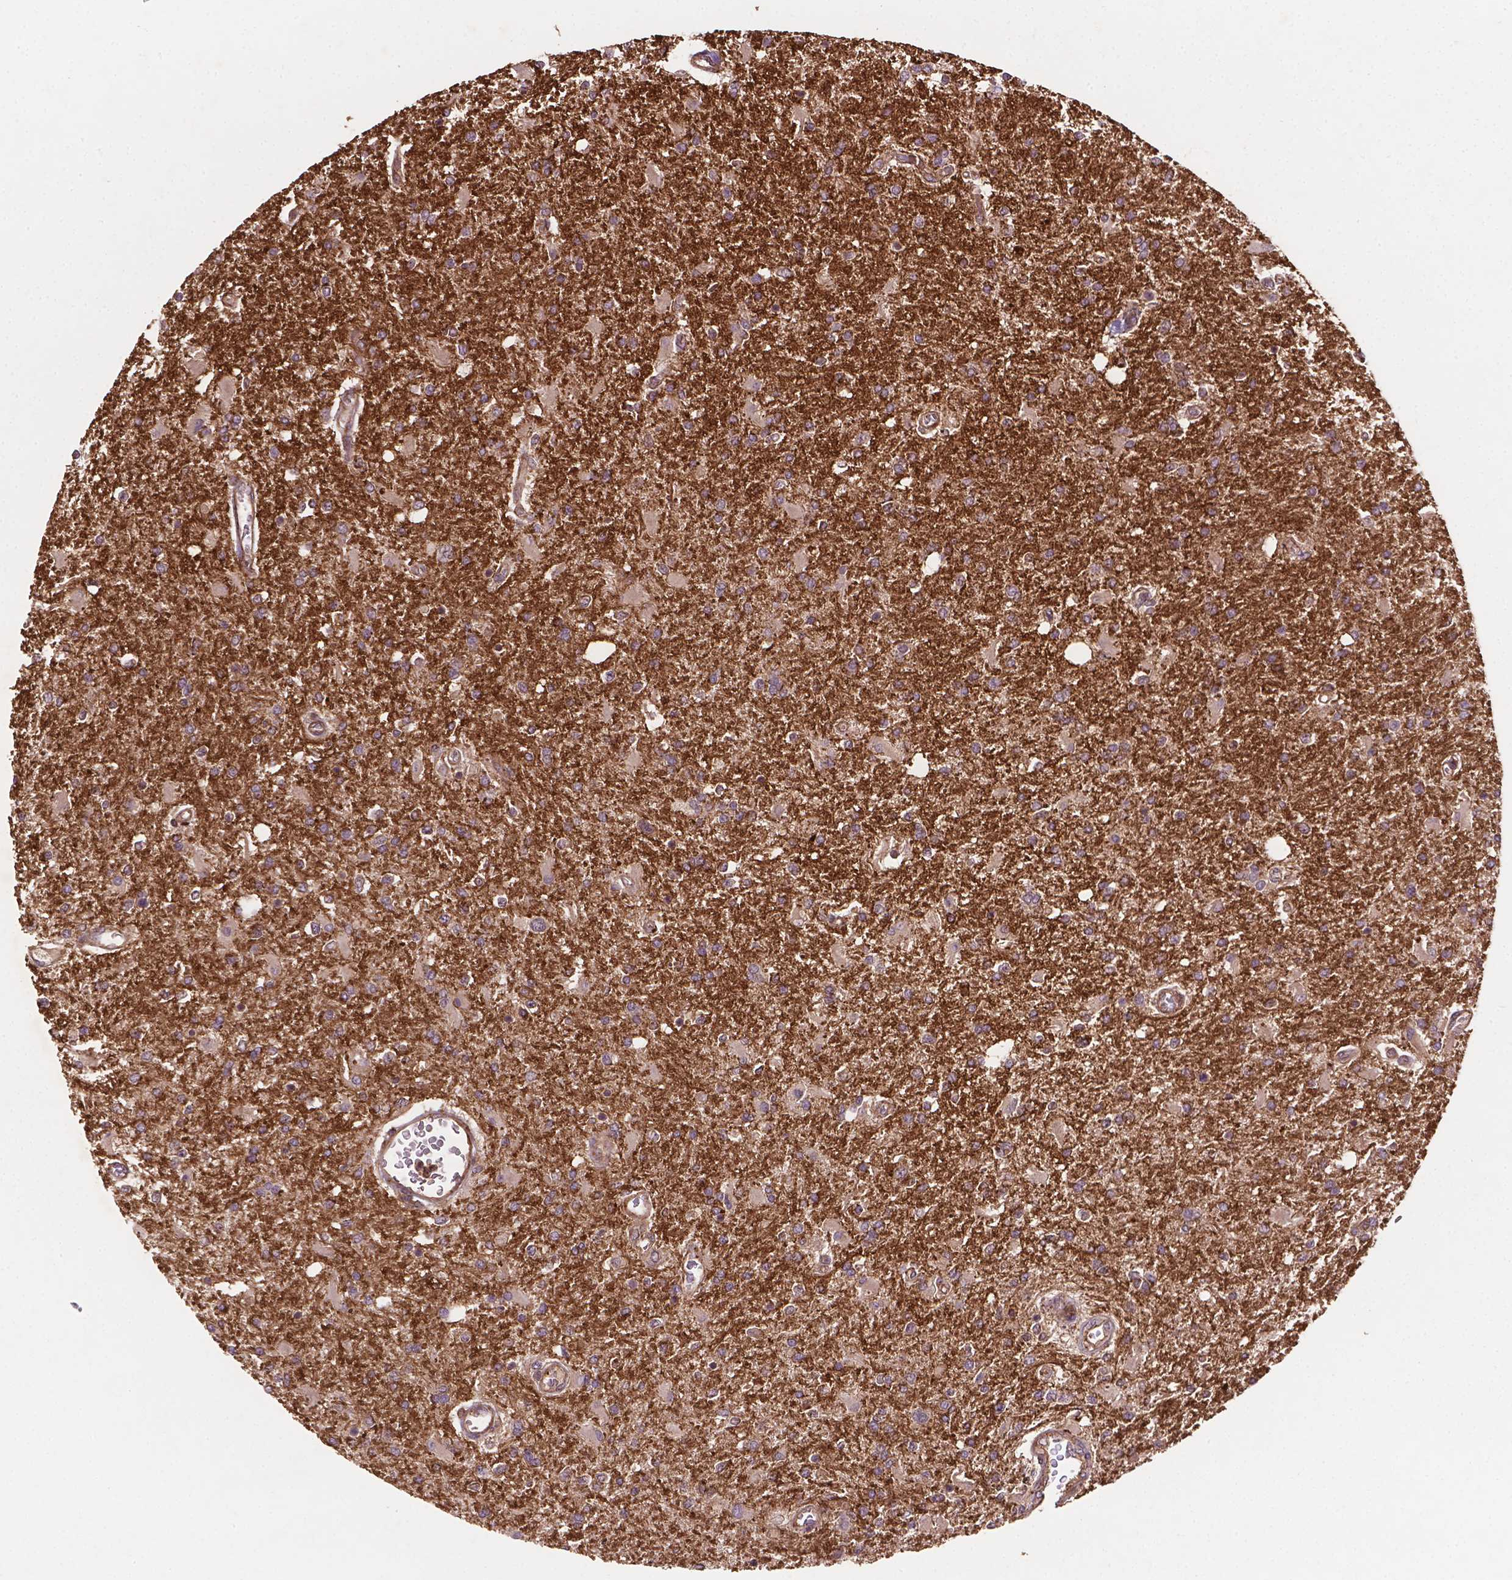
{"staining": {"intensity": "moderate", "quantity": "<25%", "location": "cytoplasmic/membranous"}, "tissue": "glioma", "cell_type": "Tumor cells", "image_type": "cancer", "snomed": [{"axis": "morphology", "description": "Glioma, malignant, High grade"}, {"axis": "topography", "description": "Cerebral cortex"}], "caption": "DAB (3,3'-diaminobenzidine) immunohistochemical staining of malignant glioma (high-grade) demonstrates moderate cytoplasmic/membranous protein expression in approximately <25% of tumor cells.", "gene": "ZMYND19", "patient": {"sex": "male", "age": 79}}